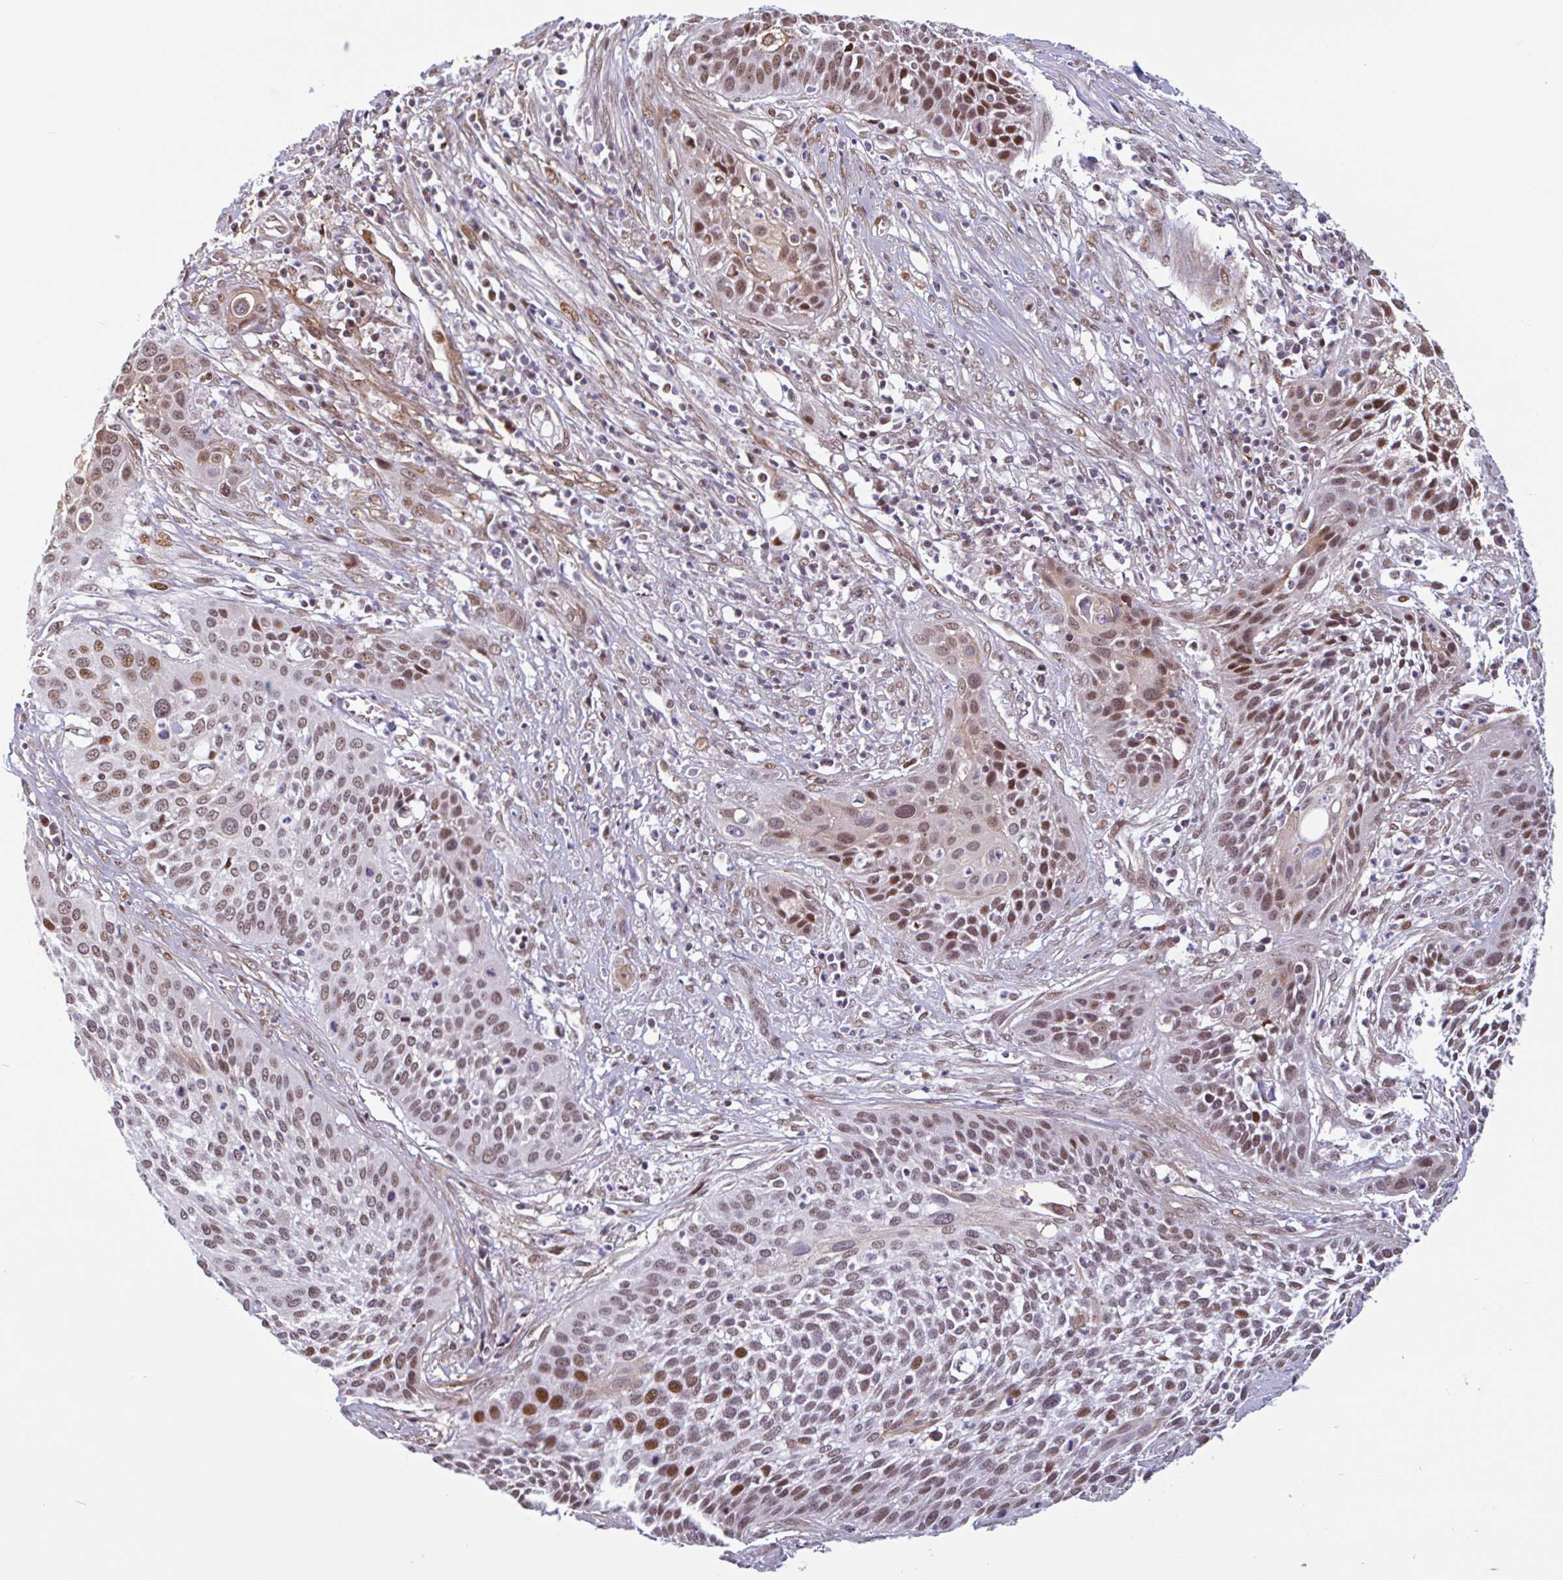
{"staining": {"intensity": "moderate", "quantity": "25%-75%", "location": "nuclear"}, "tissue": "cervical cancer", "cell_type": "Tumor cells", "image_type": "cancer", "snomed": [{"axis": "morphology", "description": "Squamous cell carcinoma, NOS"}, {"axis": "topography", "description": "Cervix"}], "caption": "Moderate nuclear positivity is identified in approximately 25%-75% of tumor cells in cervical cancer (squamous cell carcinoma).", "gene": "TMEM119", "patient": {"sex": "female", "age": 34}}